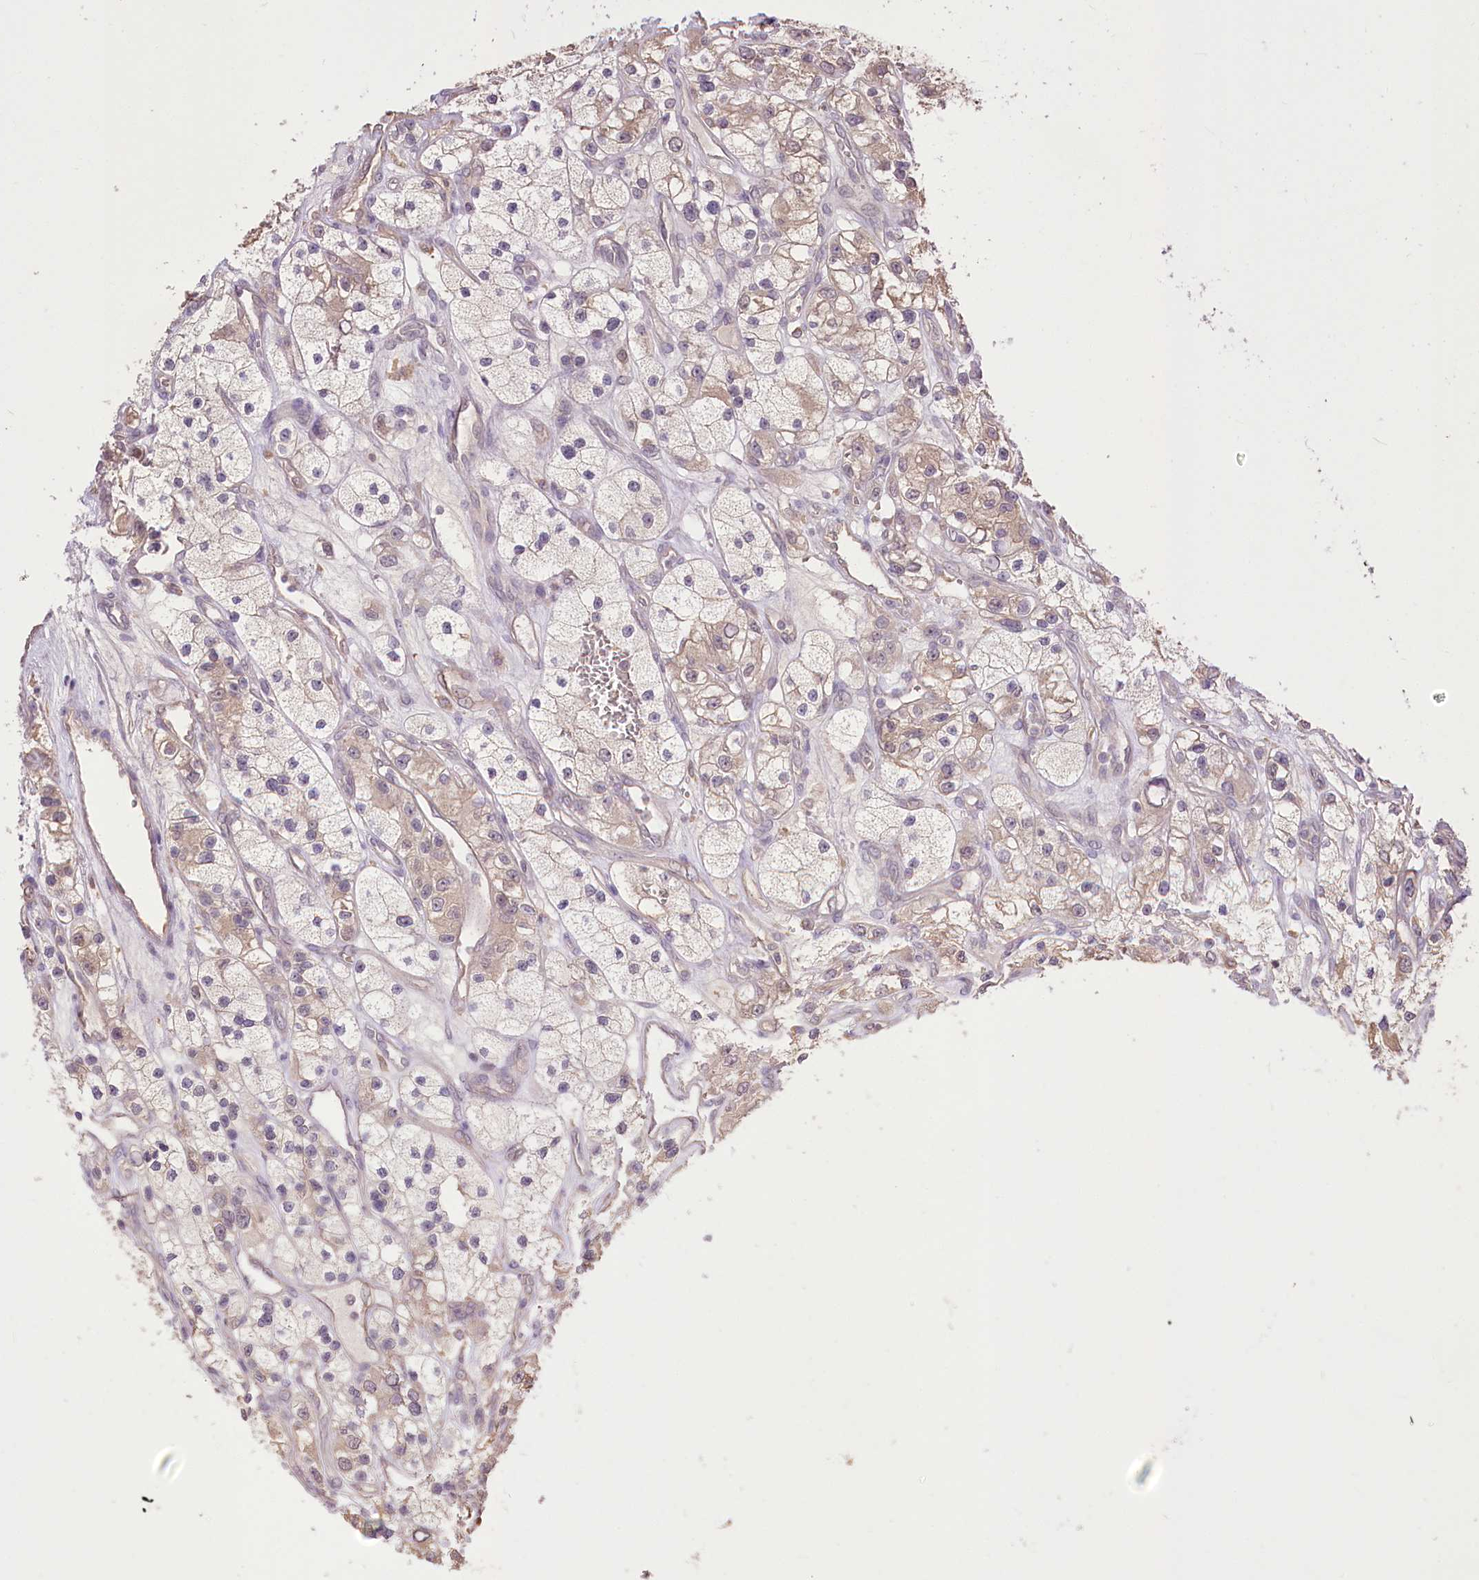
{"staining": {"intensity": "negative", "quantity": "none", "location": "none"}, "tissue": "renal cancer", "cell_type": "Tumor cells", "image_type": "cancer", "snomed": [{"axis": "morphology", "description": "Adenocarcinoma, NOS"}, {"axis": "topography", "description": "Kidney"}], "caption": "Renal adenocarcinoma was stained to show a protein in brown. There is no significant positivity in tumor cells.", "gene": "R3HDM2", "patient": {"sex": "female", "age": 57}}